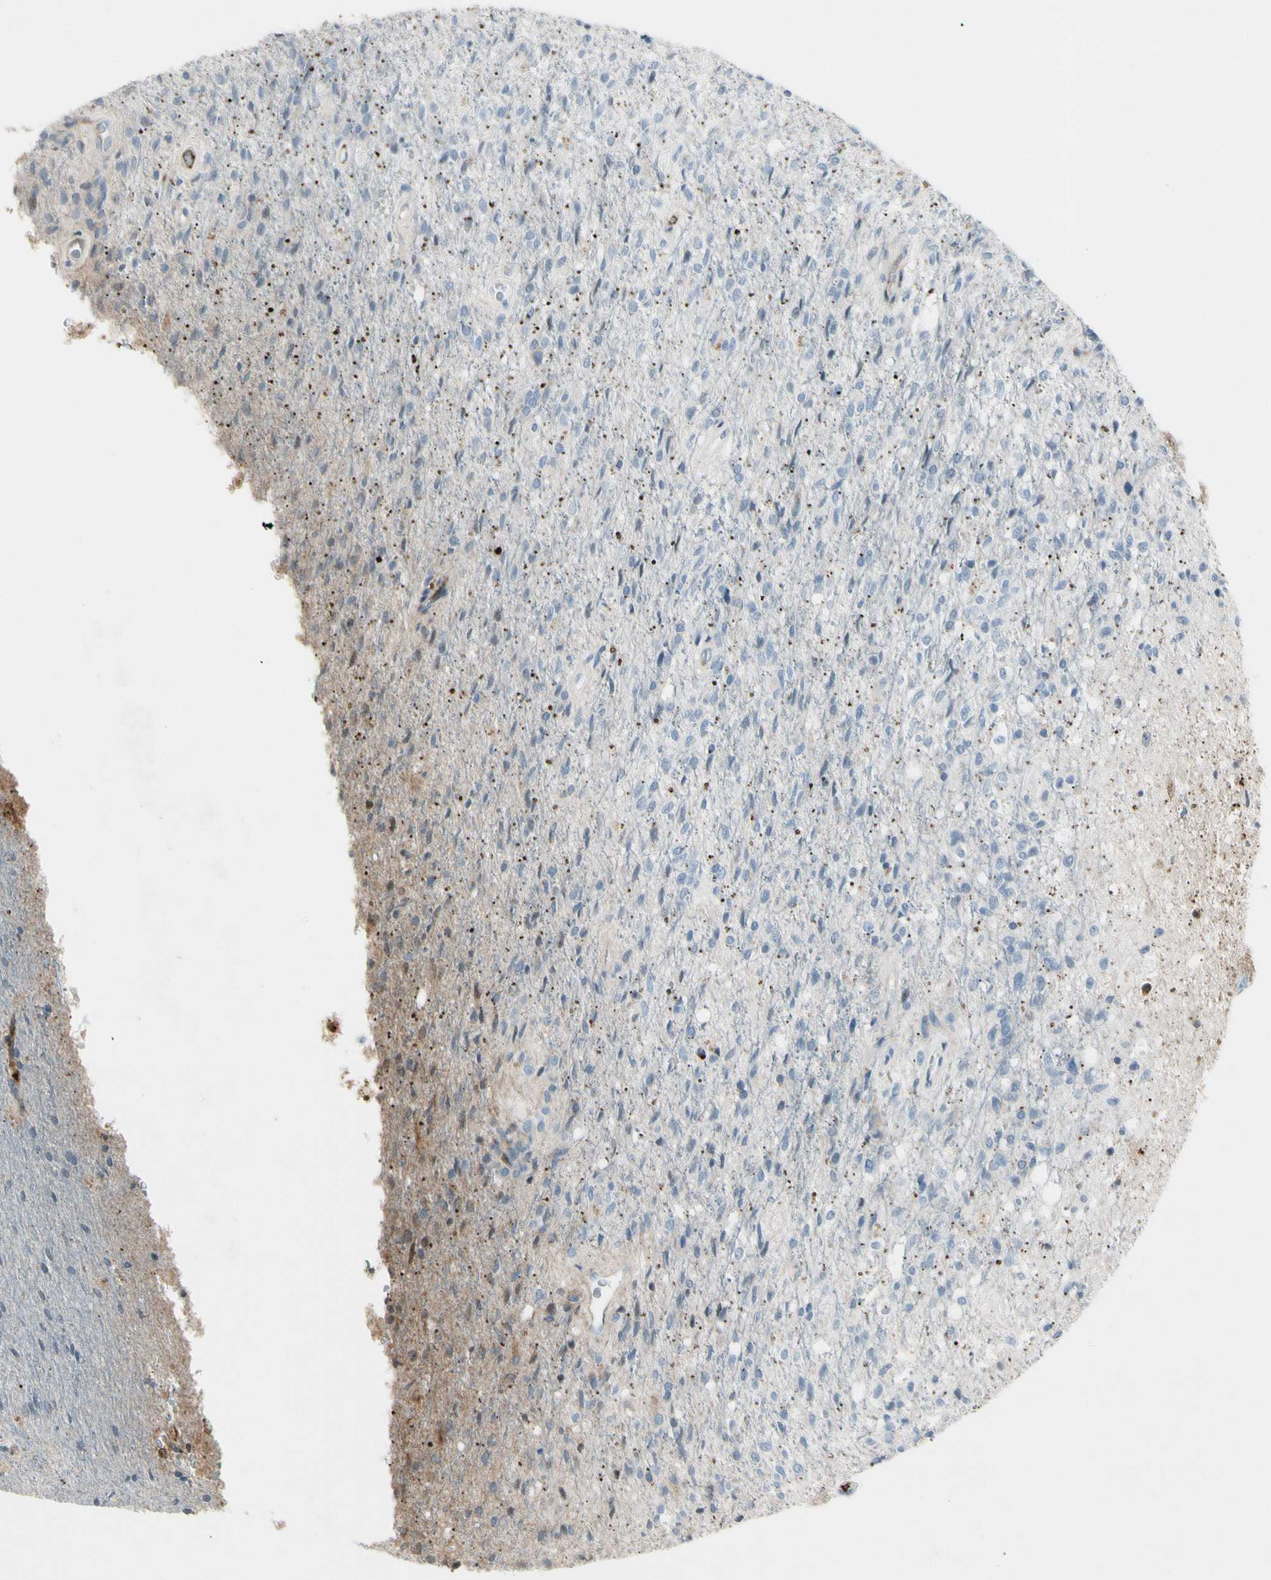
{"staining": {"intensity": "negative", "quantity": "none", "location": "none"}, "tissue": "glioma", "cell_type": "Tumor cells", "image_type": "cancer", "snomed": [{"axis": "morphology", "description": "Normal tissue, NOS"}, {"axis": "morphology", "description": "Glioma, malignant, High grade"}, {"axis": "topography", "description": "Cerebral cortex"}], "caption": "Tumor cells are negative for protein expression in human high-grade glioma (malignant).", "gene": "IGHG1", "patient": {"sex": "male", "age": 77}}